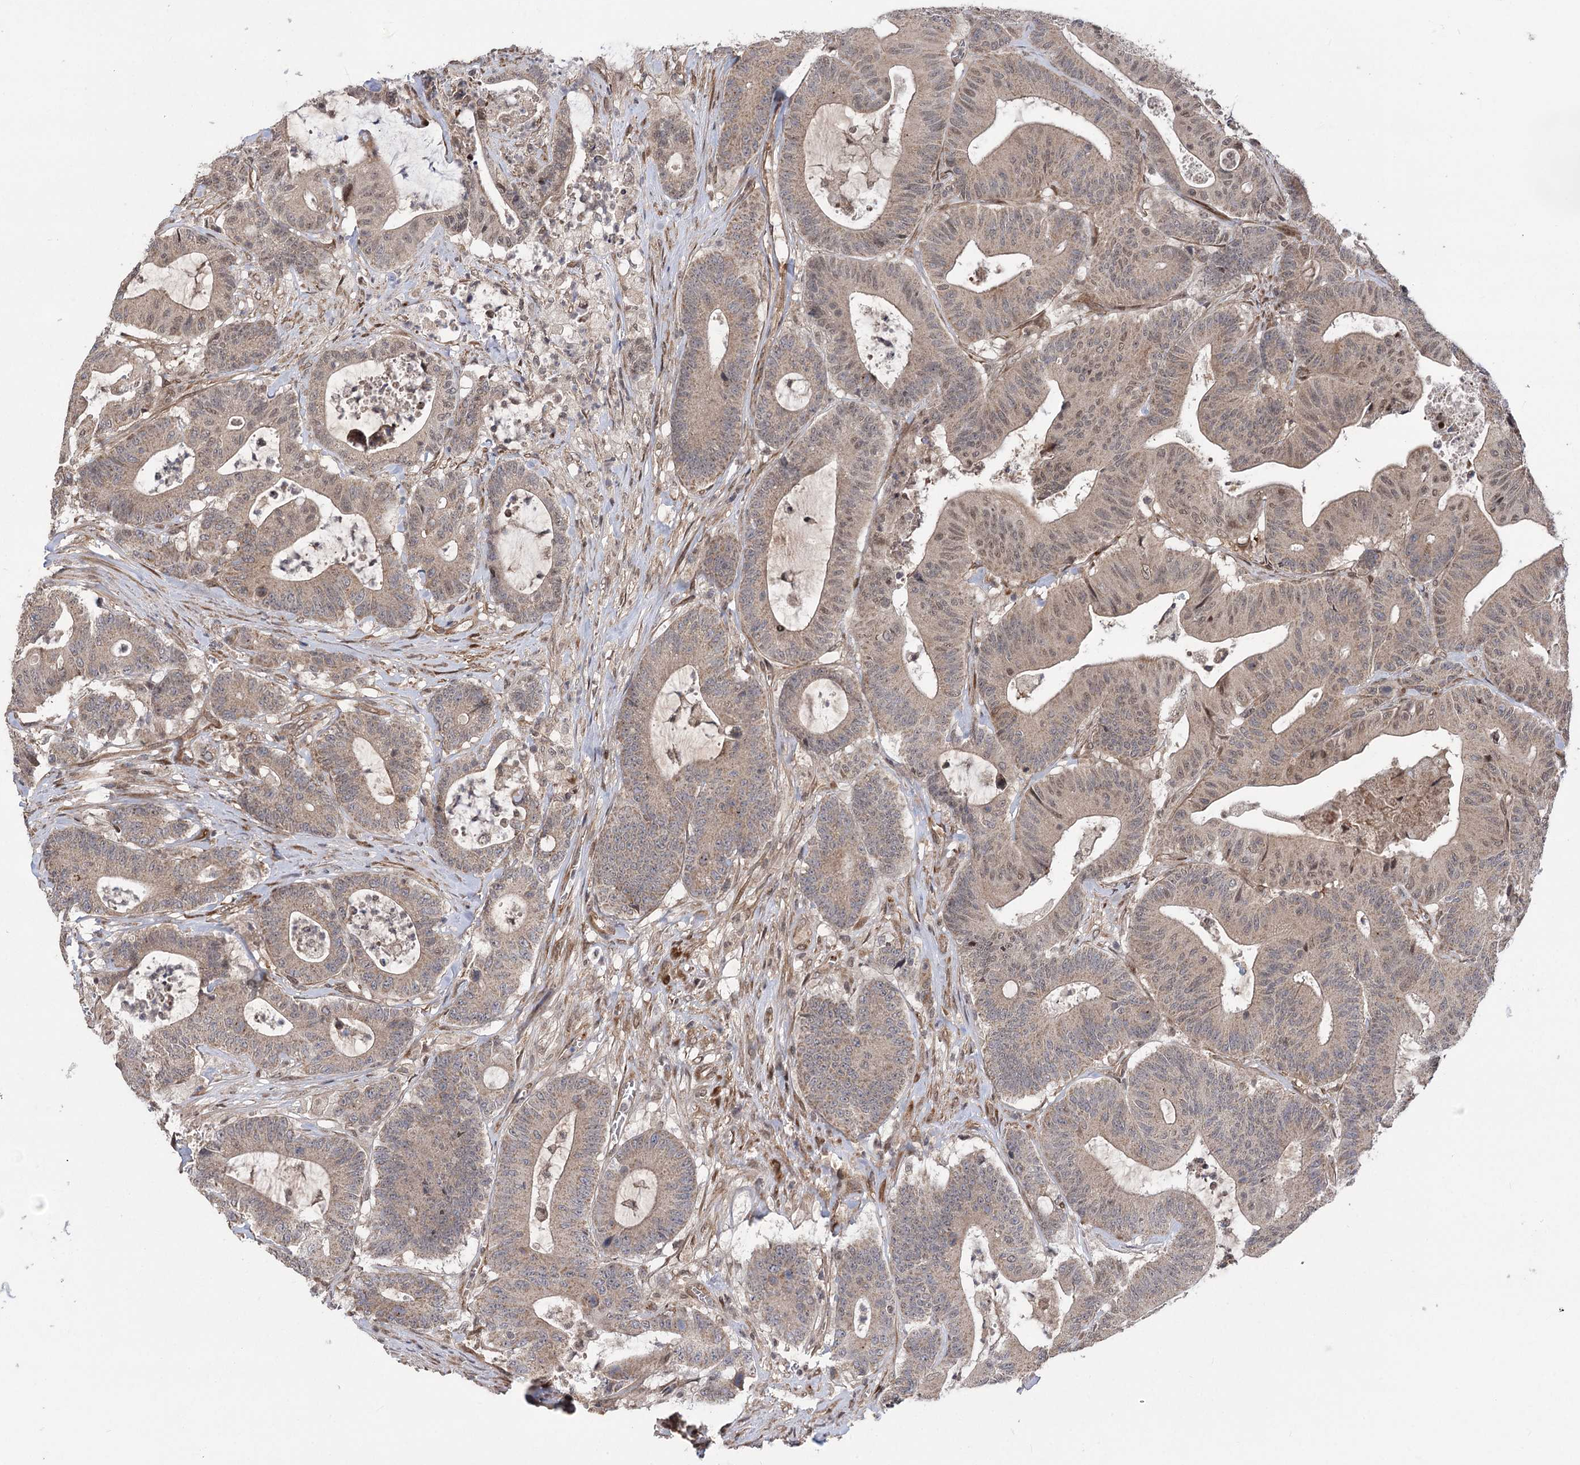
{"staining": {"intensity": "weak", "quantity": "25%-75%", "location": "cytoplasmic/membranous,nuclear"}, "tissue": "colorectal cancer", "cell_type": "Tumor cells", "image_type": "cancer", "snomed": [{"axis": "morphology", "description": "Adenocarcinoma, NOS"}, {"axis": "topography", "description": "Colon"}], "caption": "The histopathology image shows a brown stain indicating the presence of a protein in the cytoplasmic/membranous and nuclear of tumor cells in colorectal adenocarcinoma.", "gene": "TENM2", "patient": {"sex": "female", "age": 84}}